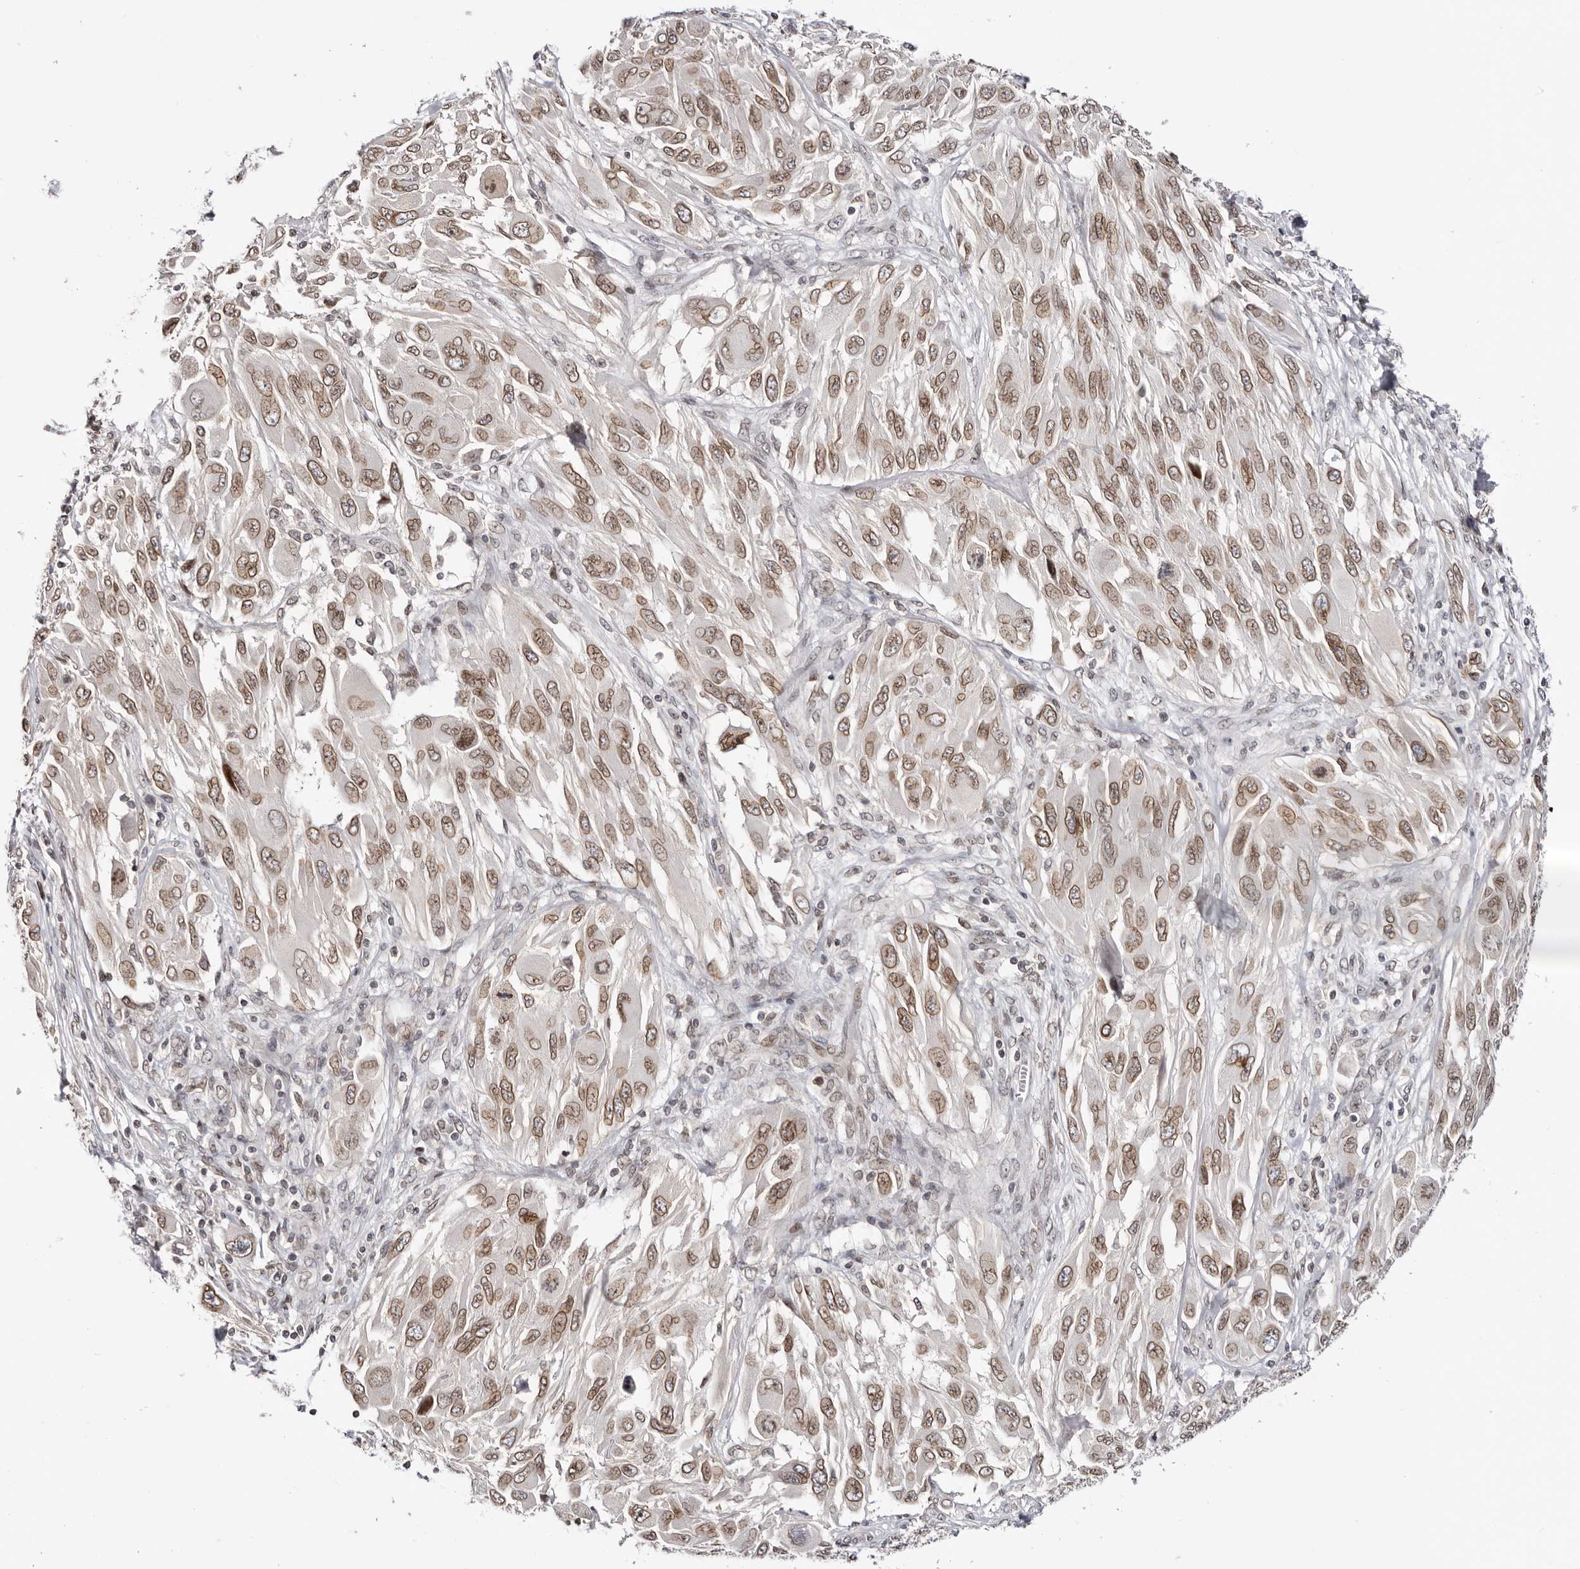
{"staining": {"intensity": "moderate", "quantity": ">75%", "location": "cytoplasmic/membranous,nuclear"}, "tissue": "melanoma", "cell_type": "Tumor cells", "image_type": "cancer", "snomed": [{"axis": "morphology", "description": "Malignant melanoma, NOS"}, {"axis": "topography", "description": "Skin"}], "caption": "DAB immunohistochemical staining of malignant melanoma demonstrates moderate cytoplasmic/membranous and nuclear protein positivity in approximately >75% of tumor cells. (Stains: DAB in brown, nuclei in blue, Microscopy: brightfield microscopy at high magnification).", "gene": "NUP153", "patient": {"sex": "female", "age": 91}}